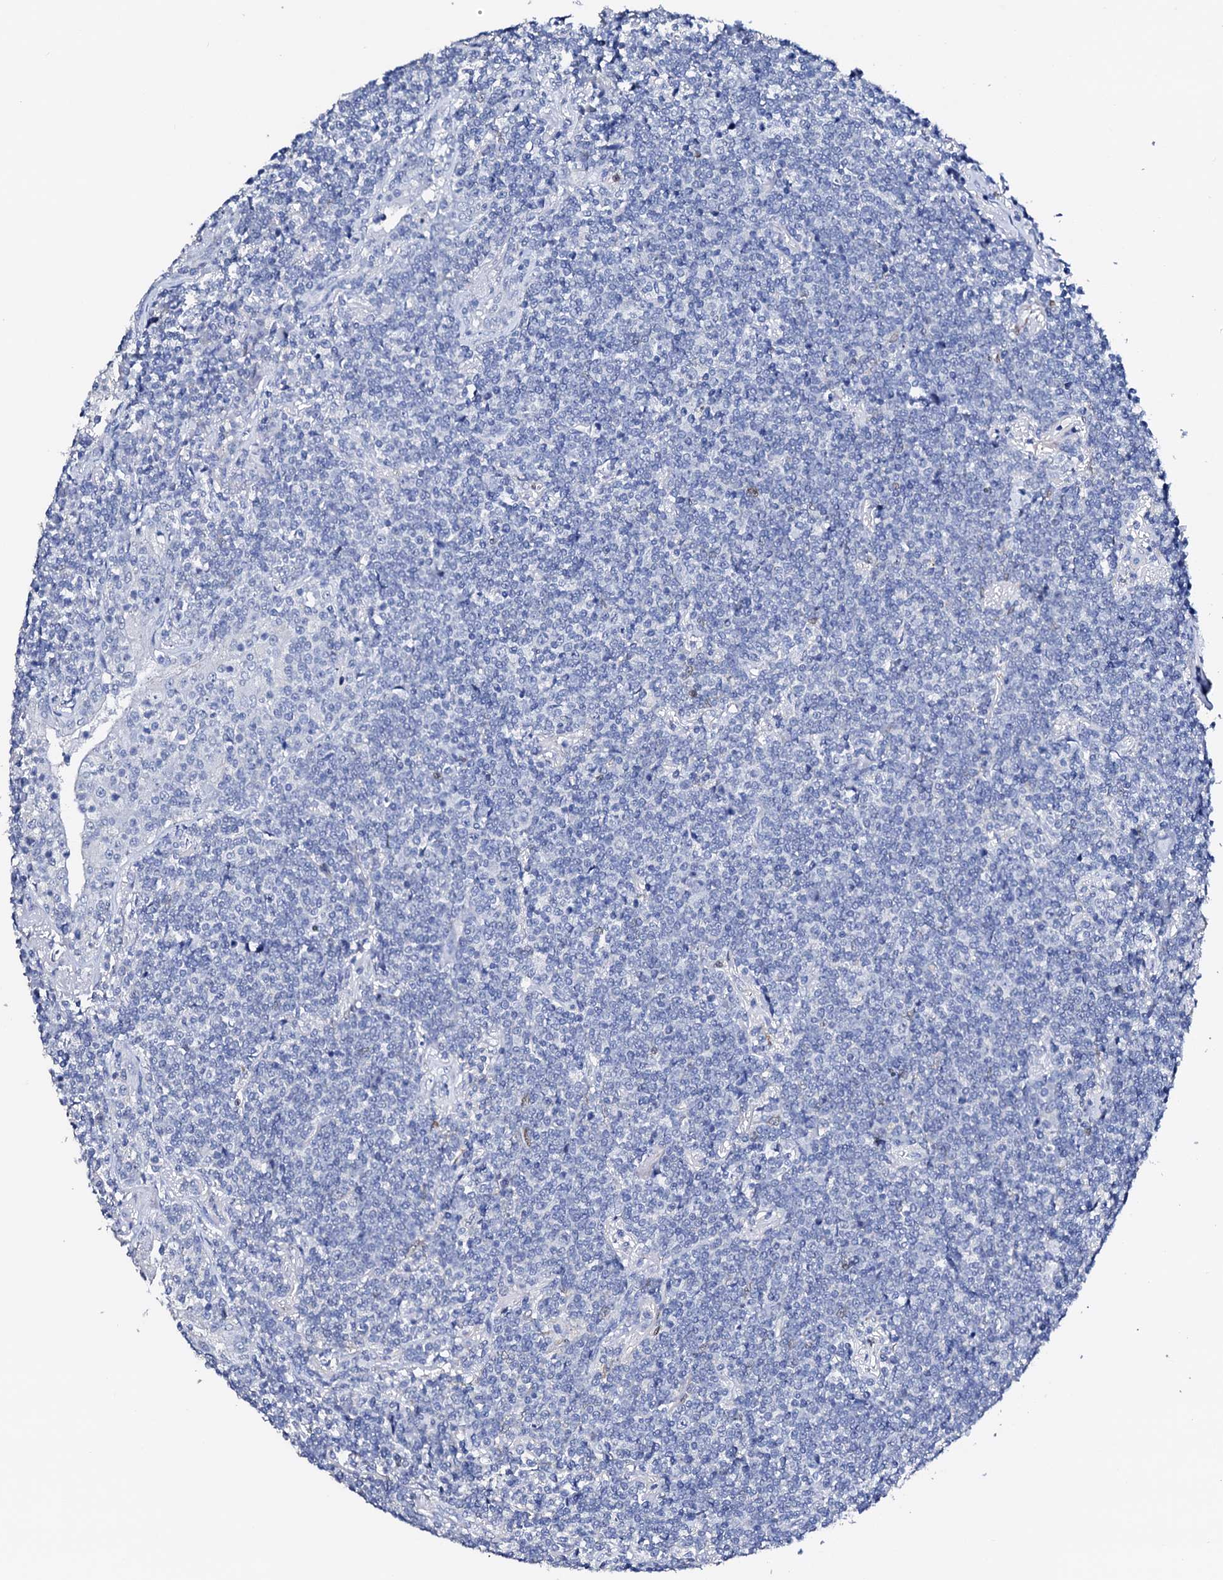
{"staining": {"intensity": "negative", "quantity": "none", "location": "none"}, "tissue": "lymphoma", "cell_type": "Tumor cells", "image_type": "cancer", "snomed": [{"axis": "morphology", "description": "Malignant lymphoma, non-Hodgkin's type, Low grade"}, {"axis": "topography", "description": "Lung"}], "caption": "There is no significant staining in tumor cells of malignant lymphoma, non-Hodgkin's type (low-grade).", "gene": "NRIP2", "patient": {"sex": "female", "age": 71}}